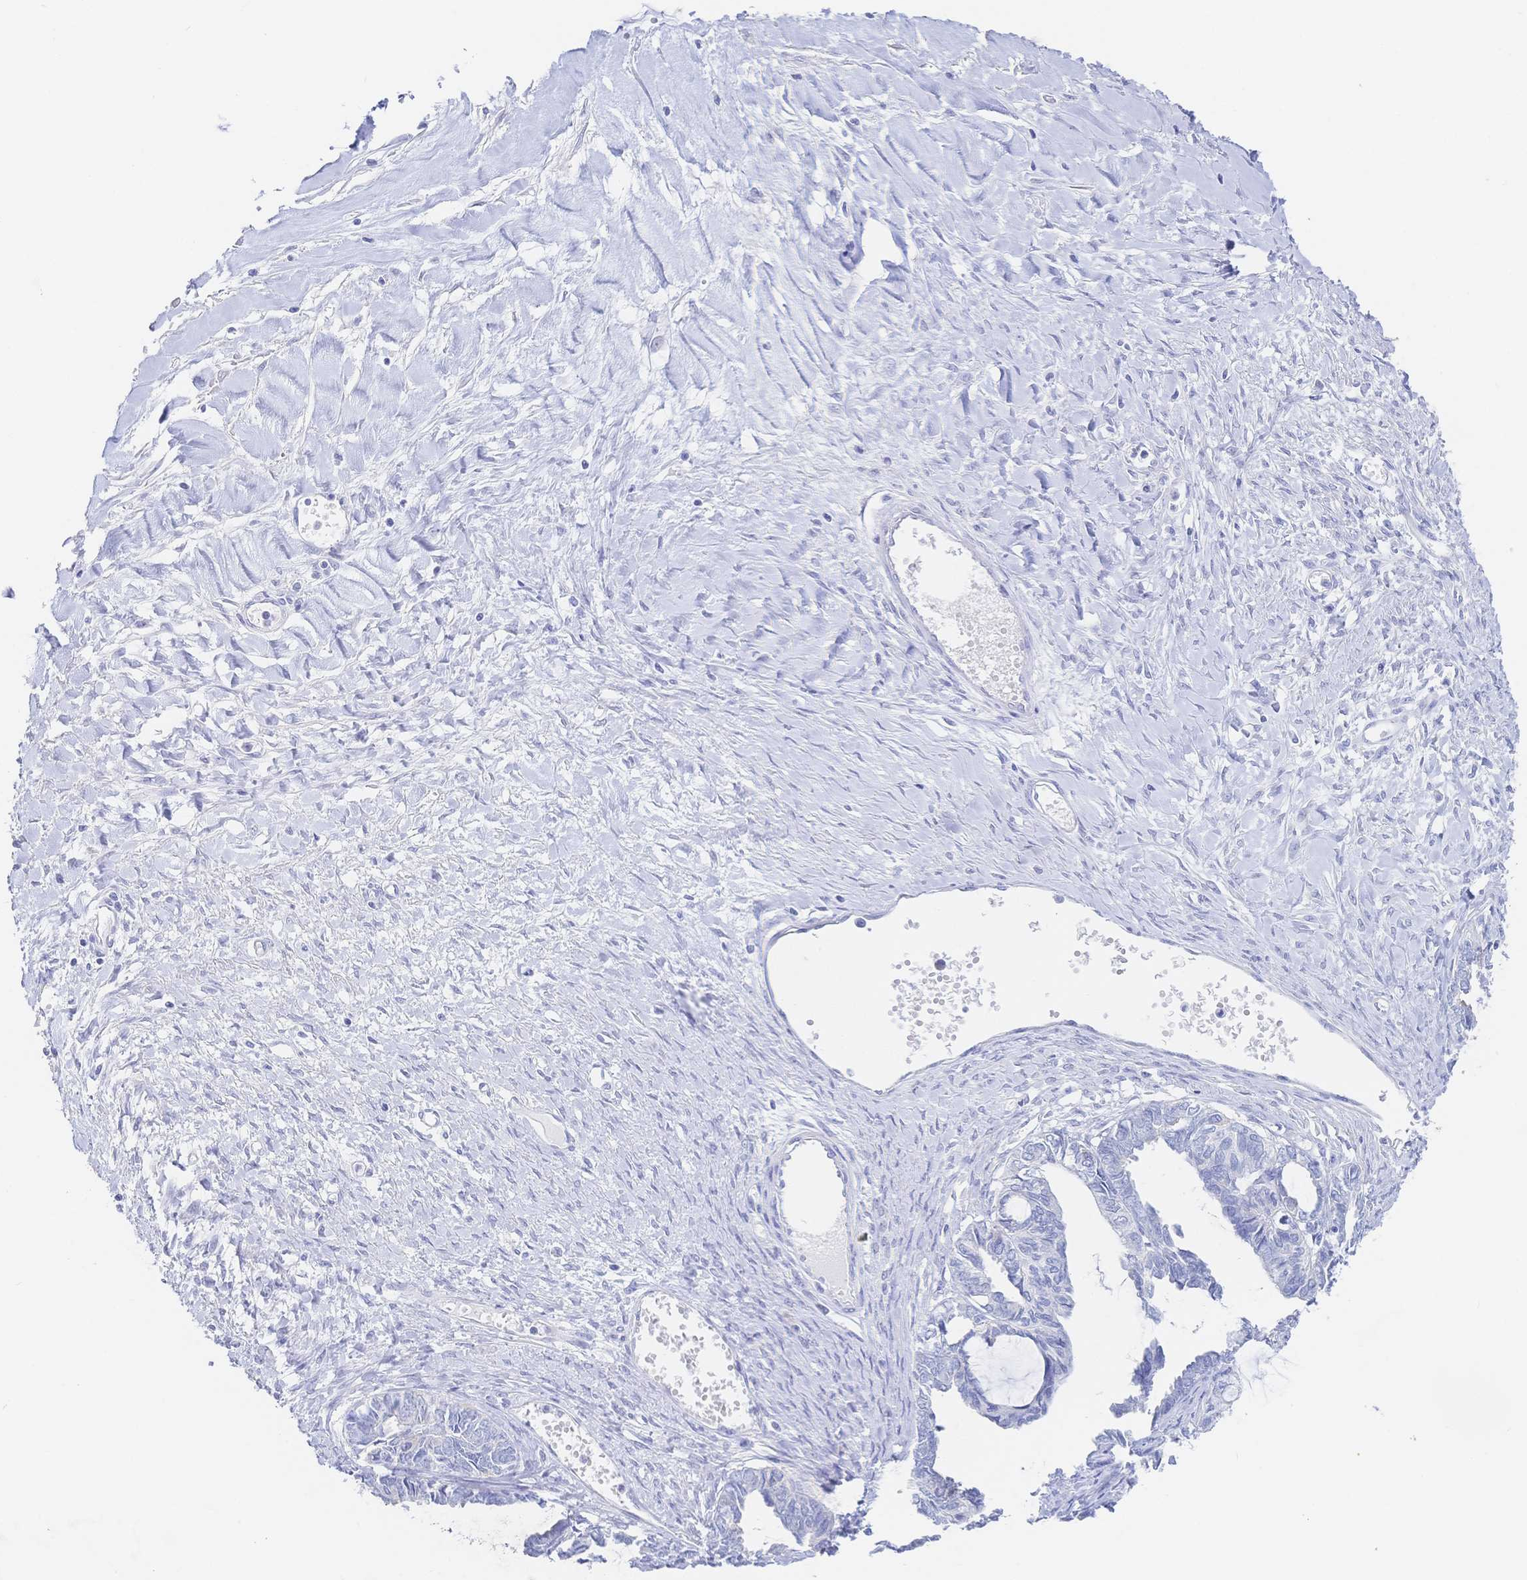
{"staining": {"intensity": "negative", "quantity": "none", "location": "none"}, "tissue": "ovarian cancer", "cell_type": "Tumor cells", "image_type": "cancer", "snomed": [{"axis": "morphology", "description": "Cystadenocarcinoma, mucinous, NOS"}, {"axis": "topography", "description": "Ovary"}], "caption": "This is an immunohistochemistry image of ovarian cancer. There is no staining in tumor cells.", "gene": "RRM1", "patient": {"sex": "female", "age": 61}}